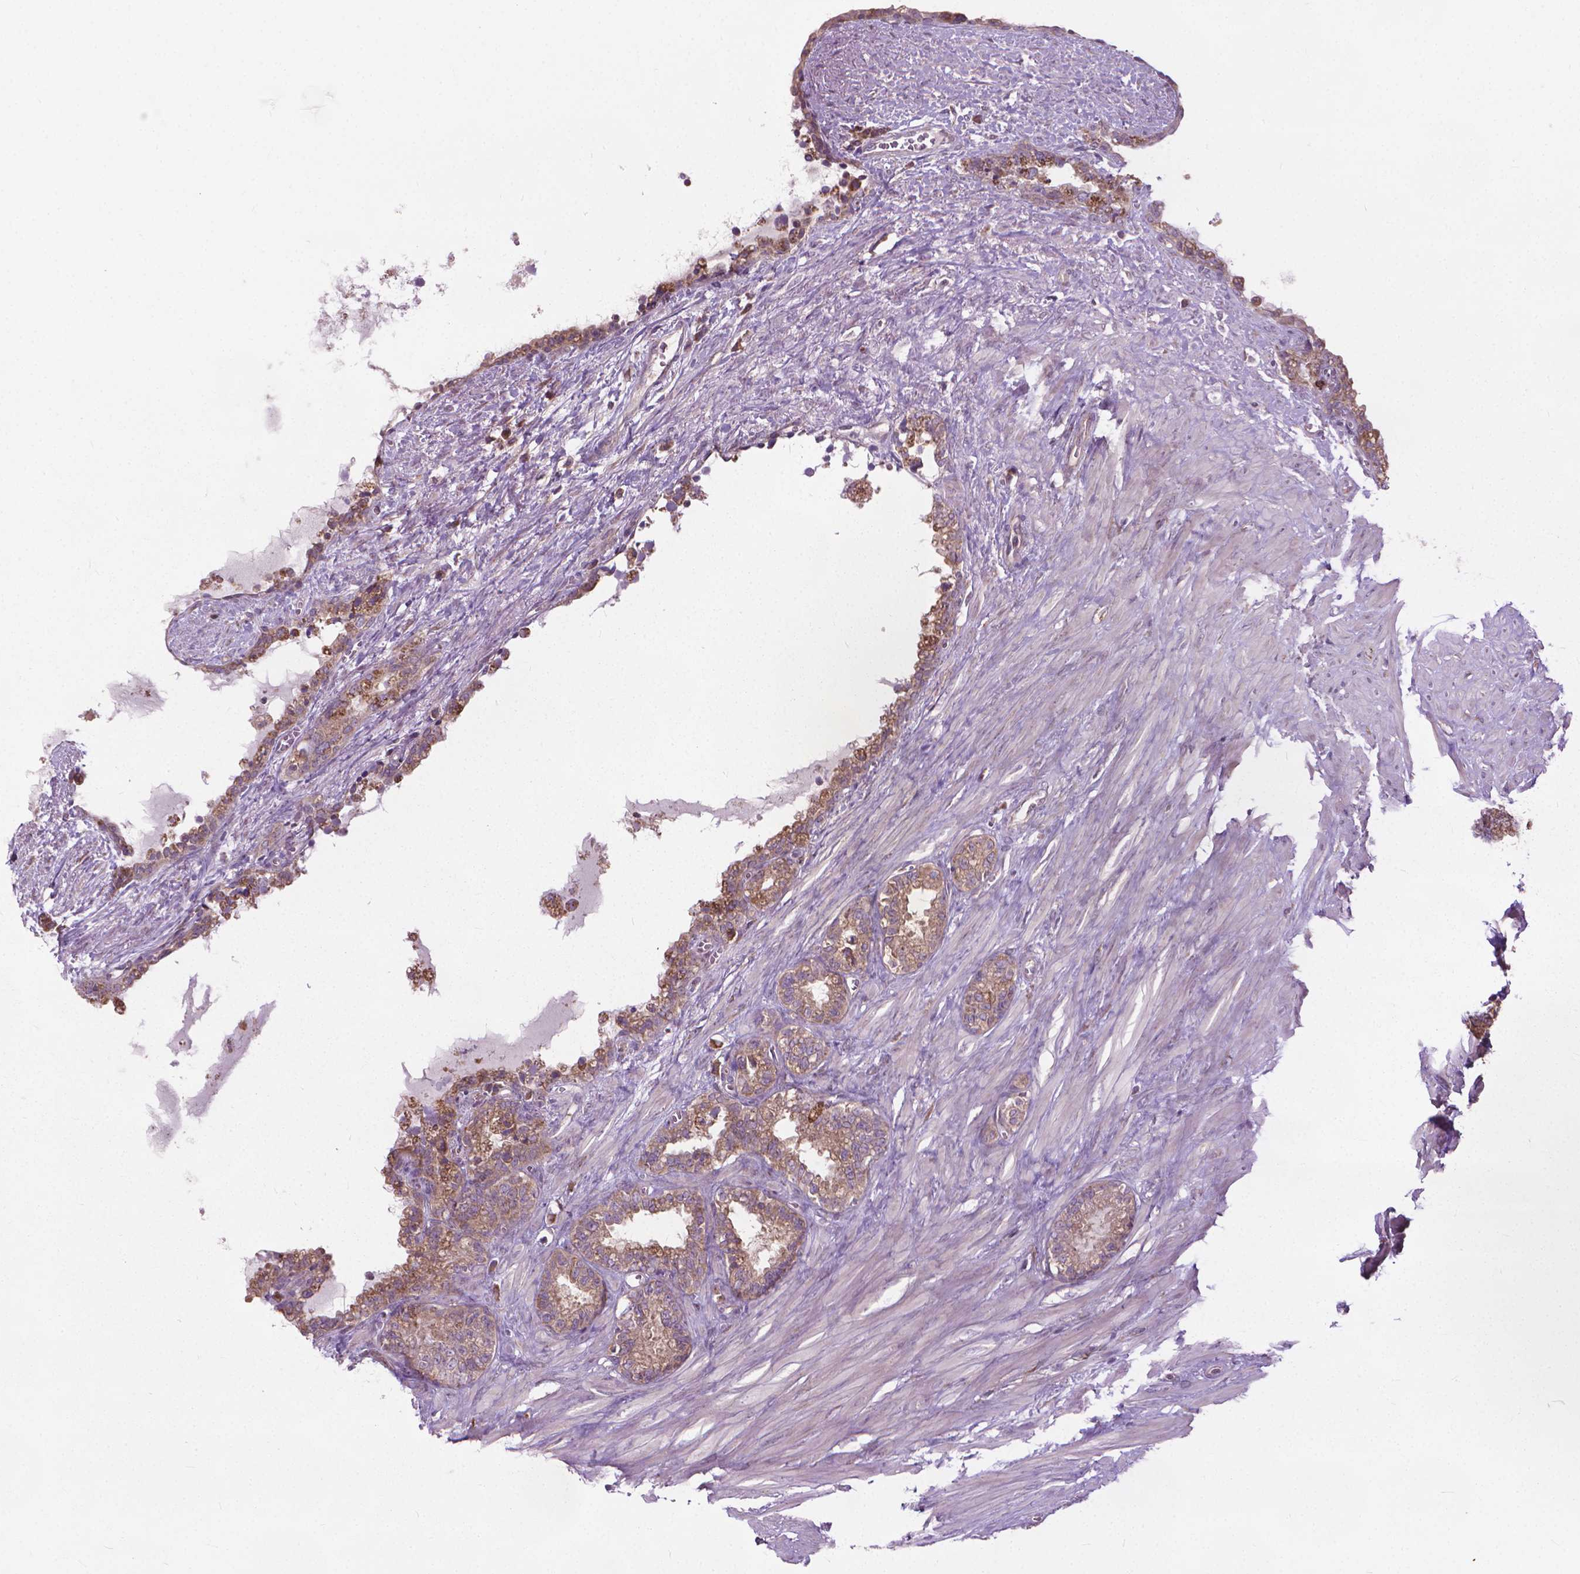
{"staining": {"intensity": "moderate", "quantity": ">75%", "location": "cytoplasmic/membranous"}, "tissue": "seminal vesicle", "cell_type": "Glandular cells", "image_type": "normal", "snomed": [{"axis": "morphology", "description": "Normal tissue, NOS"}, {"axis": "morphology", "description": "Urothelial carcinoma, NOS"}, {"axis": "topography", "description": "Urinary bladder"}, {"axis": "topography", "description": "Seminal veicle"}], "caption": "Glandular cells show moderate cytoplasmic/membranous positivity in approximately >75% of cells in benign seminal vesicle. The protein is shown in brown color, while the nuclei are stained blue.", "gene": "NUDT1", "patient": {"sex": "male", "age": 76}}